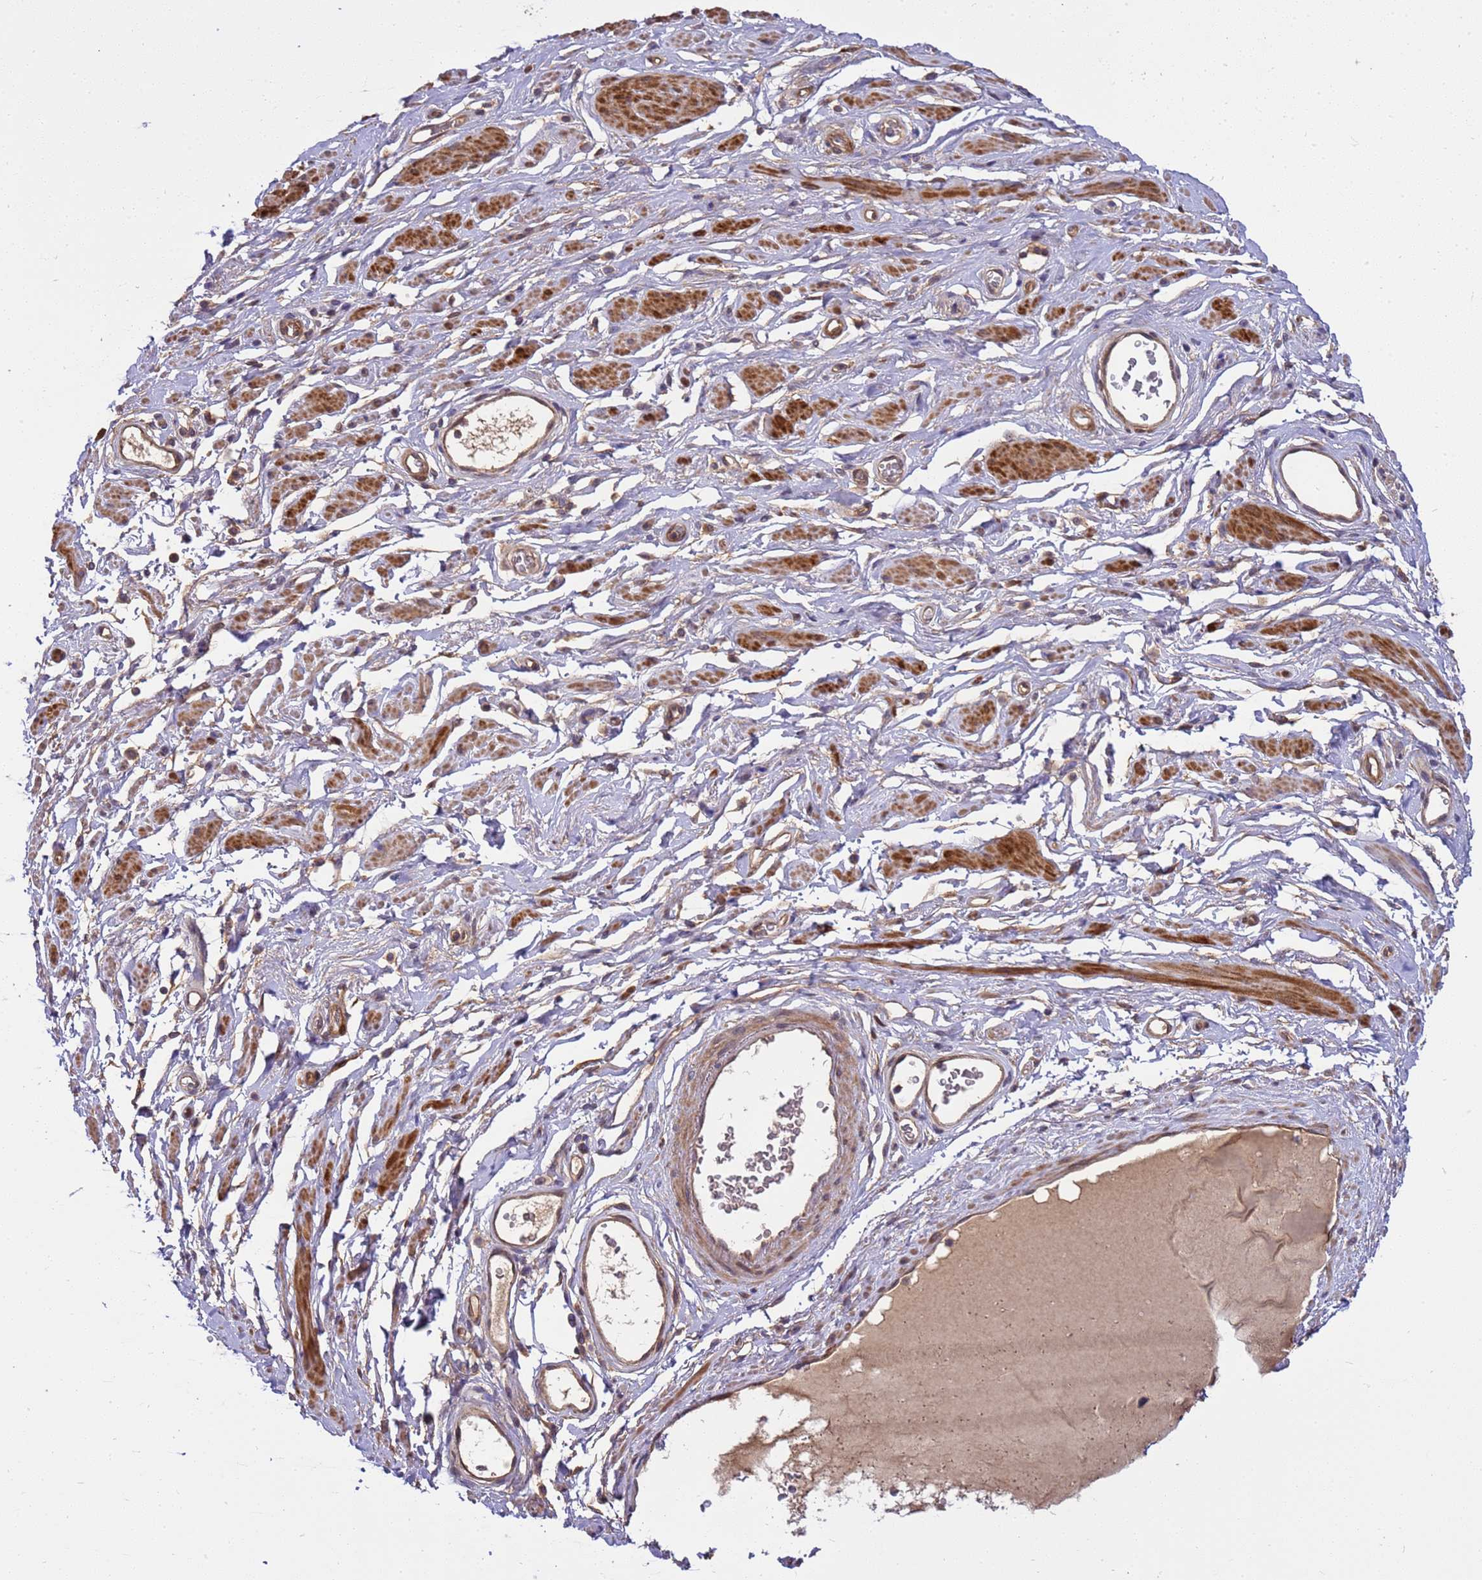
{"staining": {"intensity": "weak", "quantity": "25%-75%", "location": "cytoplasmic/membranous"}, "tissue": "adipose tissue", "cell_type": "Adipocytes", "image_type": "normal", "snomed": [{"axis": "morphology", "description": "Normal tissue, NOS"}, {"axis": "morphology", "description": "Adenocarcinoma, NOS"}, {"axis": "topography", "description": "Rectum"}, {"axis": "topography", "description": "Vagina"}, {"axis": "topography", "description": "Peripheral nerve tissue"}], "caption": "Immunohistochemistry of normal adipose tissue exhibits low levels of weak cytoplasmic/membranous staining in approximately 25%-75% of adipocytes. (brown staining indicates protein expression, while blue staining denotes nuclei).", "gene": "SMCO3", "patient": {"sex": "female", "age": 71}}